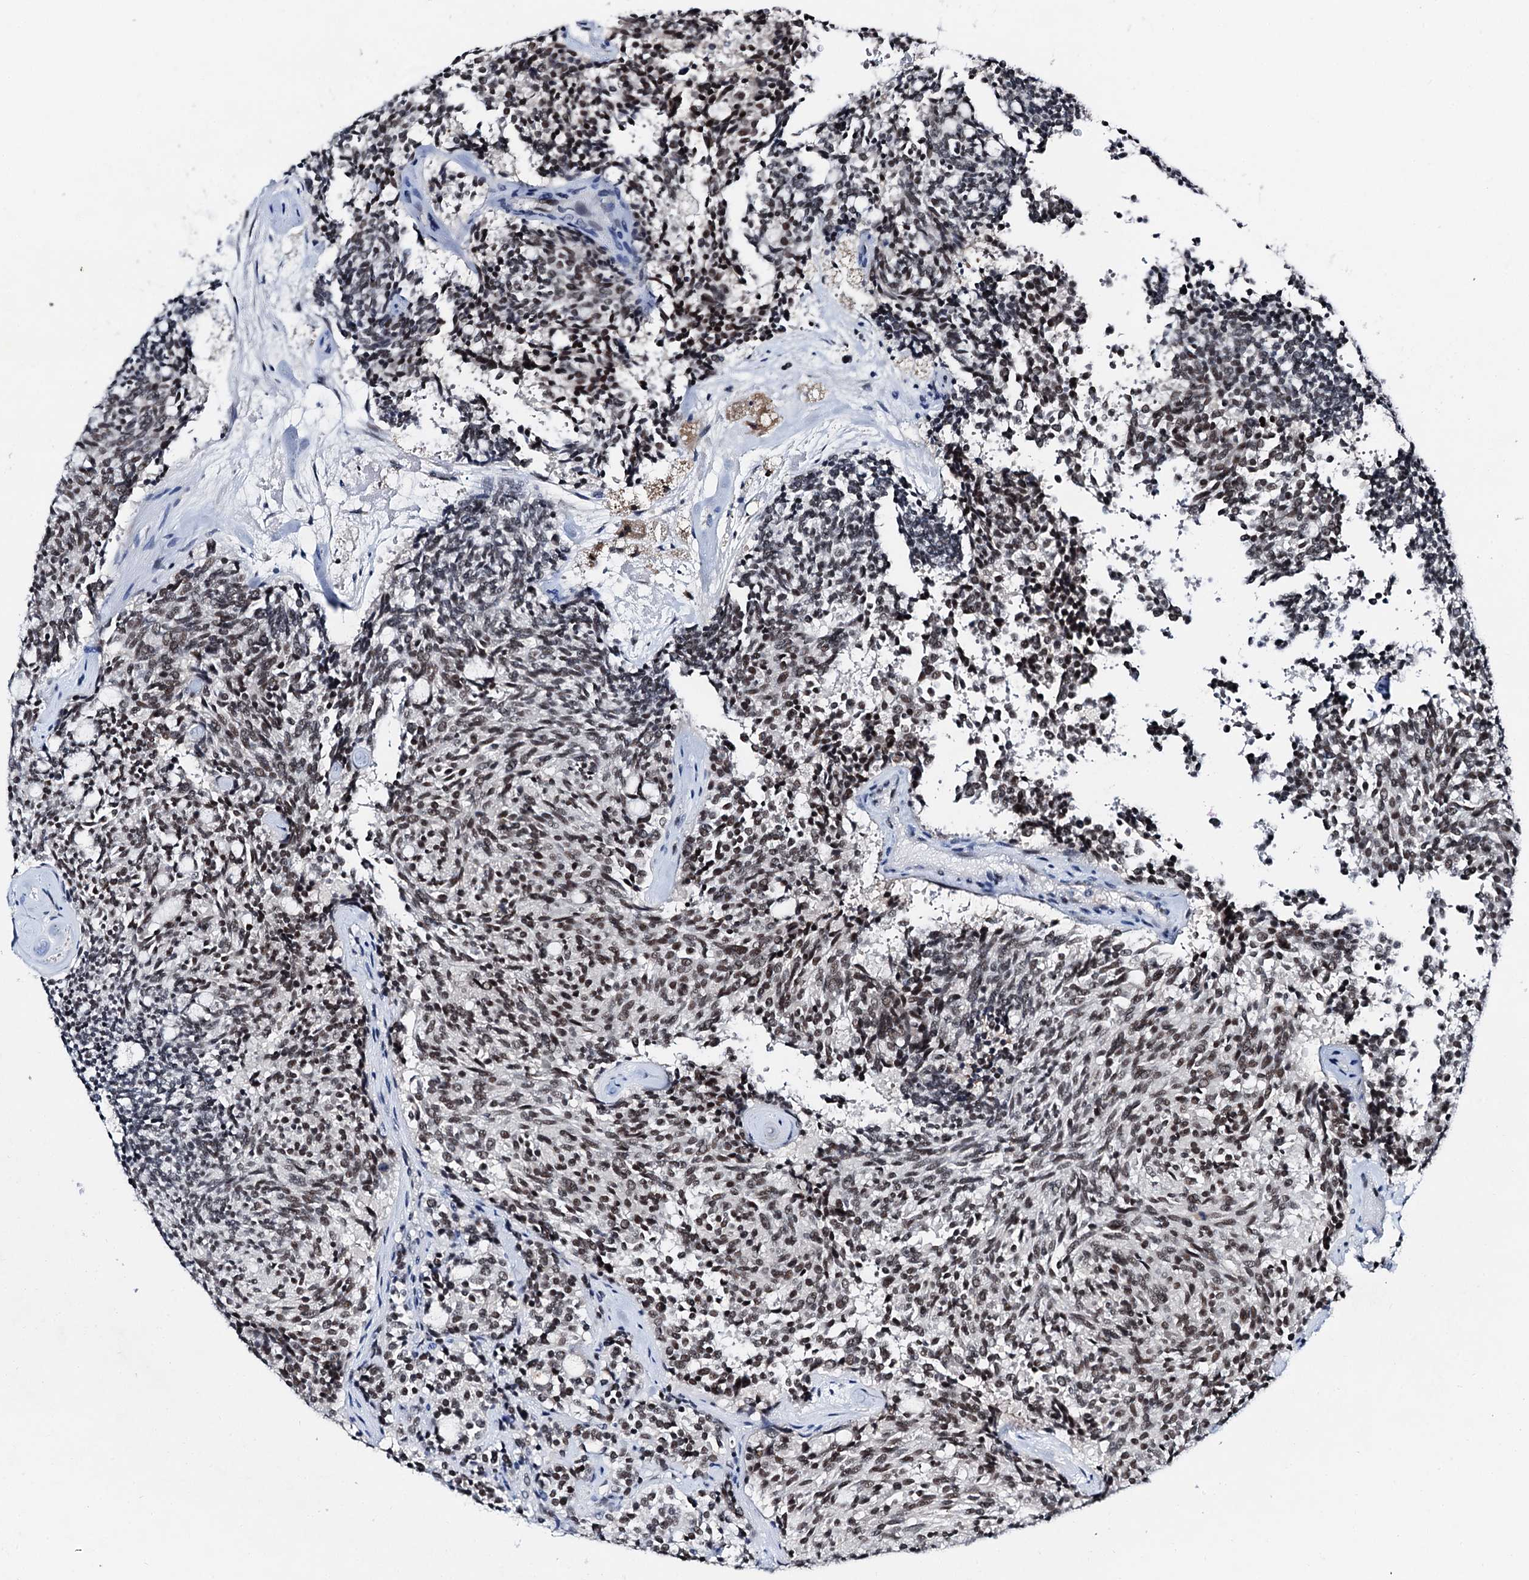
{"staining": {"intensity": "moderate", "quantity": ">75%", "location": "nuclear"}, "tissue": "carcinoid", "cell_type": "Tumor cells", "image_type": "cancer", "snomed": [{"axis": "morphology", "description": "Carcinoid, malignant, NOS"}, {"axis": "topography", "description": "Pancreas"}], "caption": "Immunohistochemical staining of human carcinoid (malignant) reveals moderate nuclear protein positivity in about >75% of tumor cells. (brown staining indicates protein expression, while blue staining denotes nuclei).", "gene": "SNRPD1", "patient": {"sex": "female", "age": 54}}